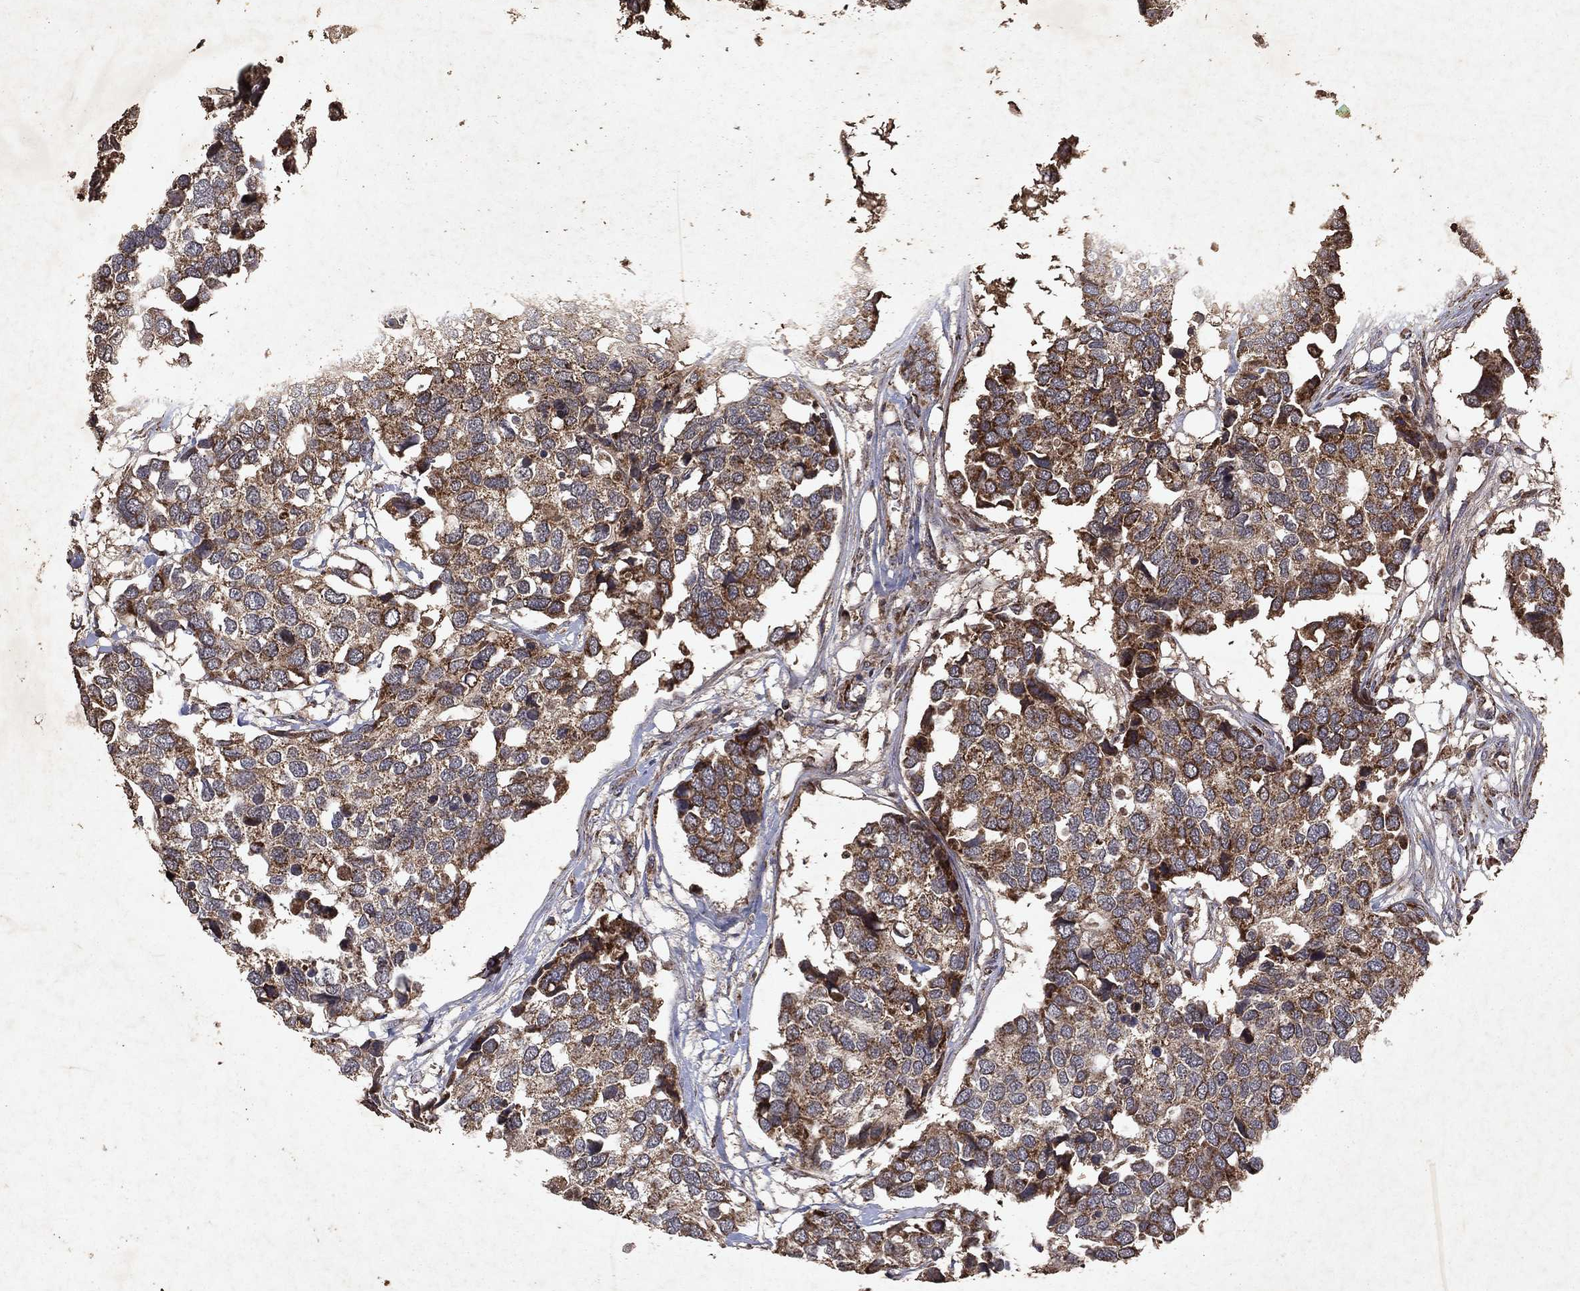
{"staining": {"intensity": "strong", "quantity": "25%-75%", "location": "cytoplasmic/membranous"}, "tissue": "breast cancer", "cell_type": "Tumor cells", "image_type": "cancer", "snomed": [{"axis": "morphology", "description": "Duct carcinoma"}, {"axis": "topography", "description": "Breast"}], "caption": "Breast cancer was stained to show a protein in brown. There is high levels of strong cytoplasmic/membranous expression in about 25%-75% of tumor cells.", "gene": "PYROXD2", "patient": {"sex": "female", "age": 83}}